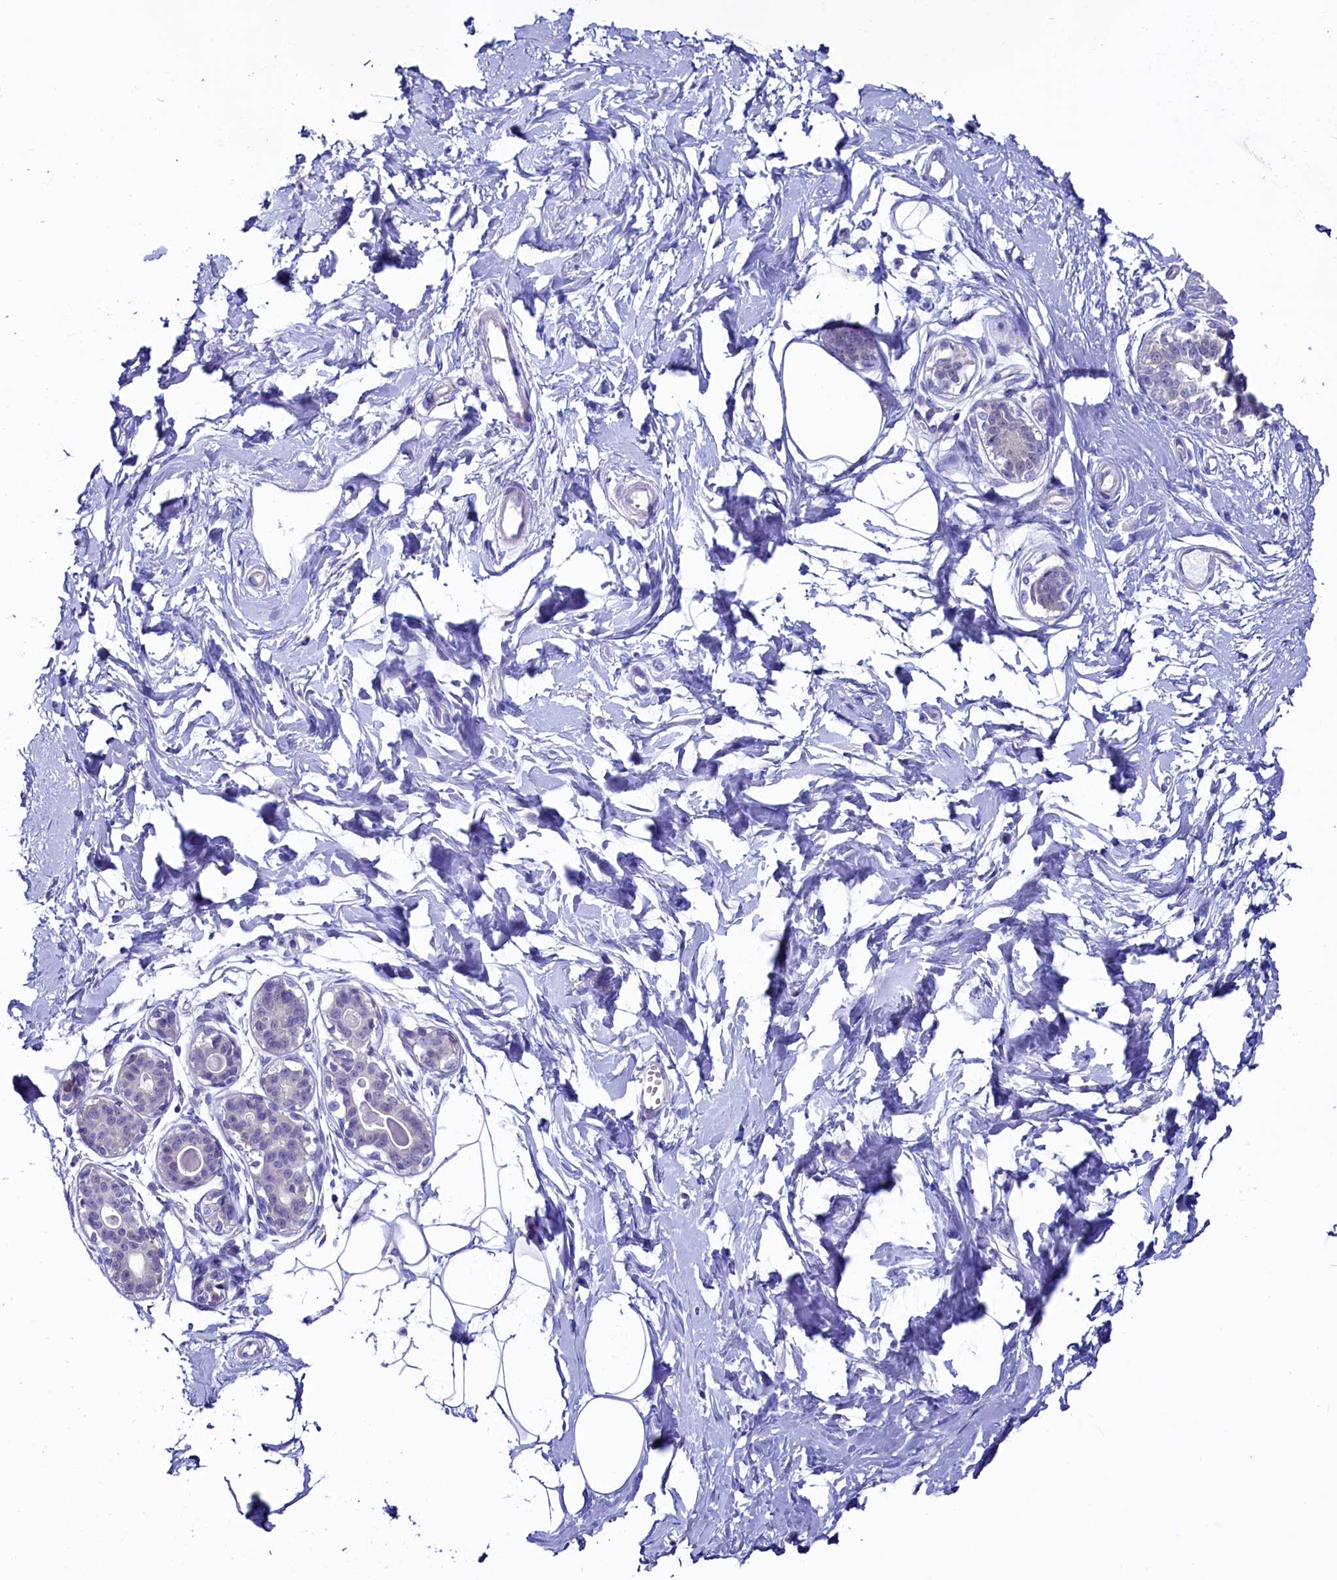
{"staining": {"intensity": "negative", "quantity": "none", "location": "none"}, "tissue": "breast", "cell_type": "Adipocytes", "image_type": "normal", "snomed": [{"axis": "morphology", "description": "Normal tissue, NOS"}, {"axis": "topography", "description": "Breast"}], "caption": "The photomicrograph displays no staining of adipocytes in benign breast.", "gene": "CIAPIN1", "patient": {"sex": "female", "age": 45}}